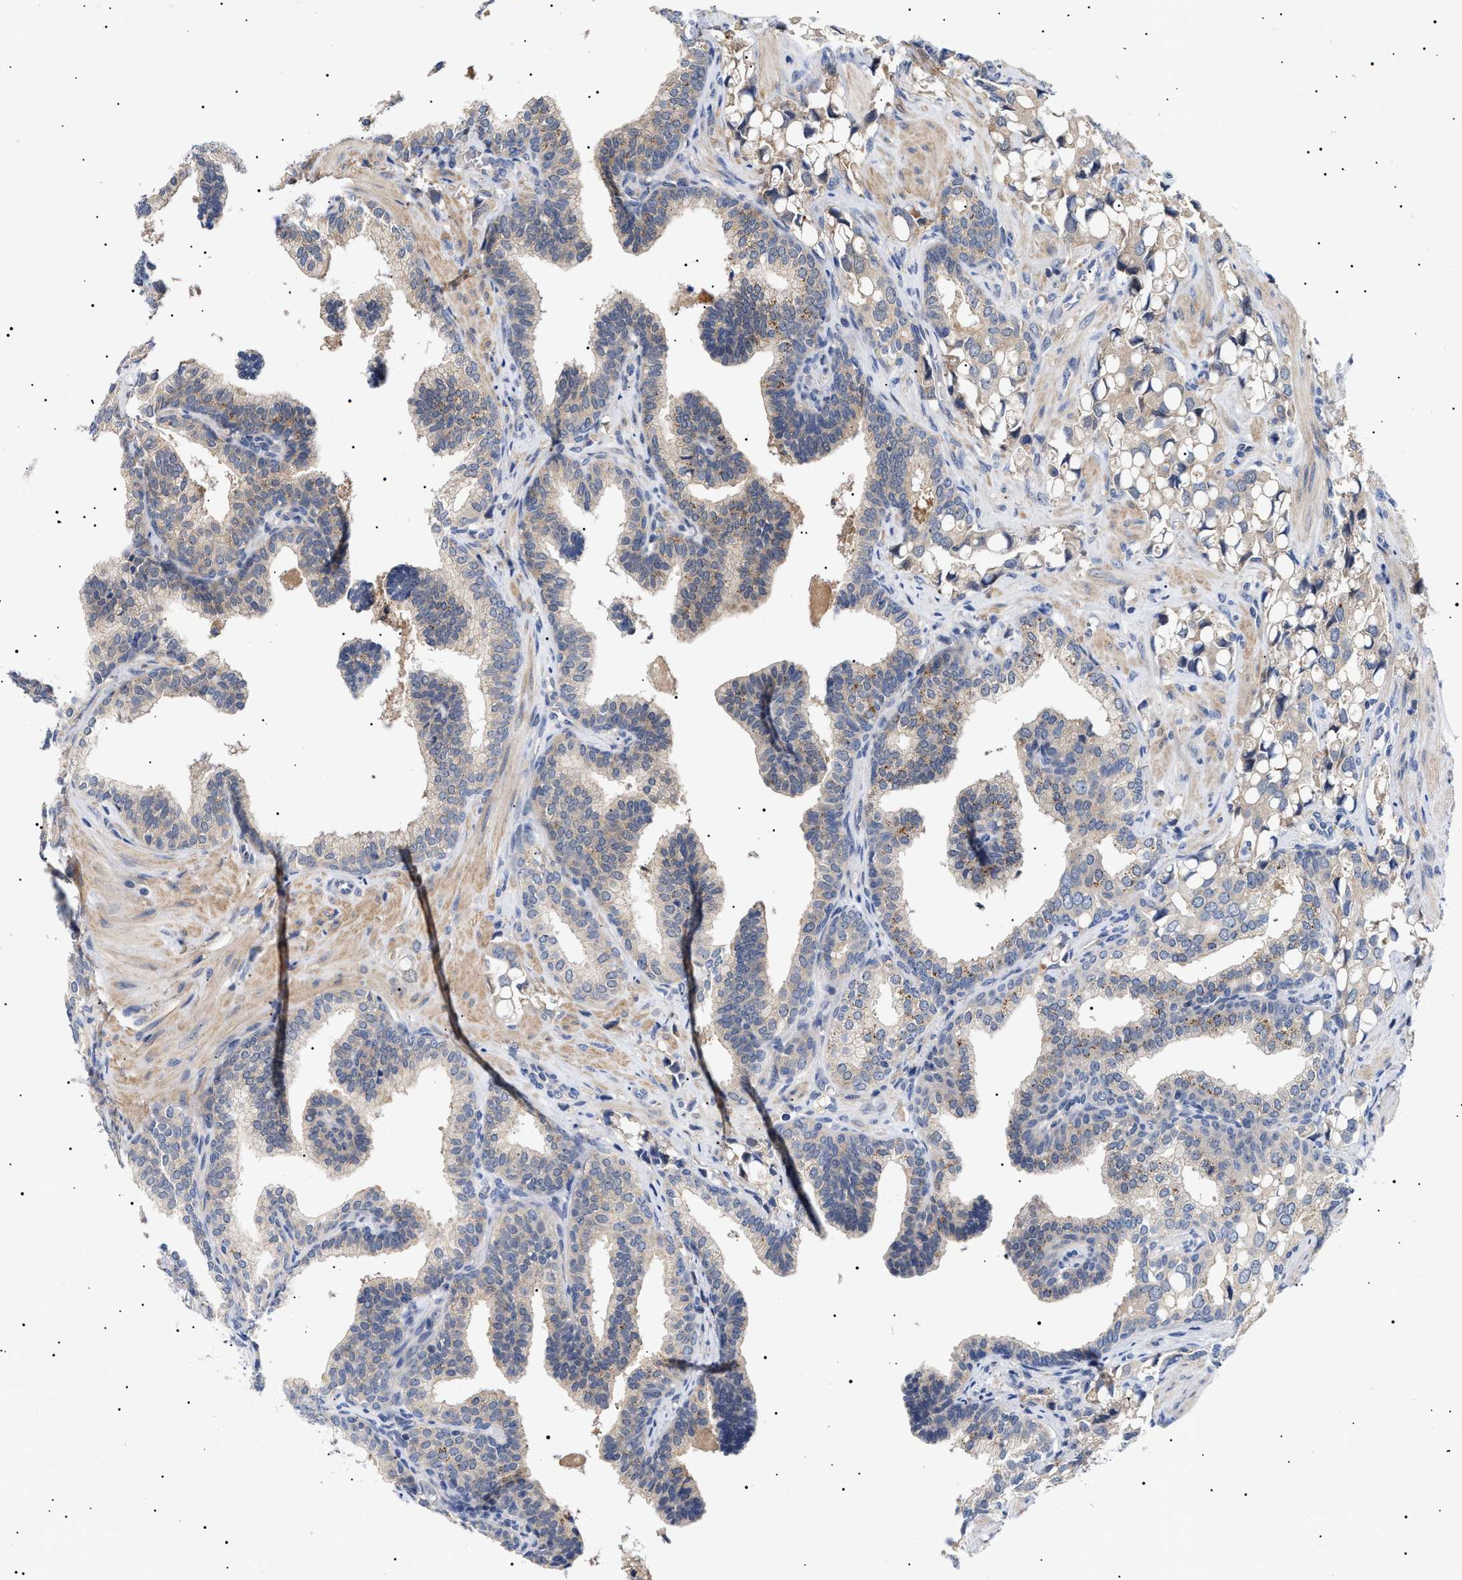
{"staining": {"intensity": "weak", "quantity": "25%-75%", "location": "cytoplasmic/membranous"}, "tissue": "prostate cancer", "cell_type": "Tumor cells", "image_type": "cancer", "snomed": [{"axis": "morphology", "description": "Adenocarcinoma, High grade"}, {"axis": "topography", "description": "Prostate"}], "caption": "The photomicrograph demonstrates a brown stain indicating the presence of a protein in the cytoplasmic/membranous of tumor cells in high-grade adenocarcinoma (prostate).", "gene": "NPLOC4", "patient": {"sex": "male", "age": 52}}